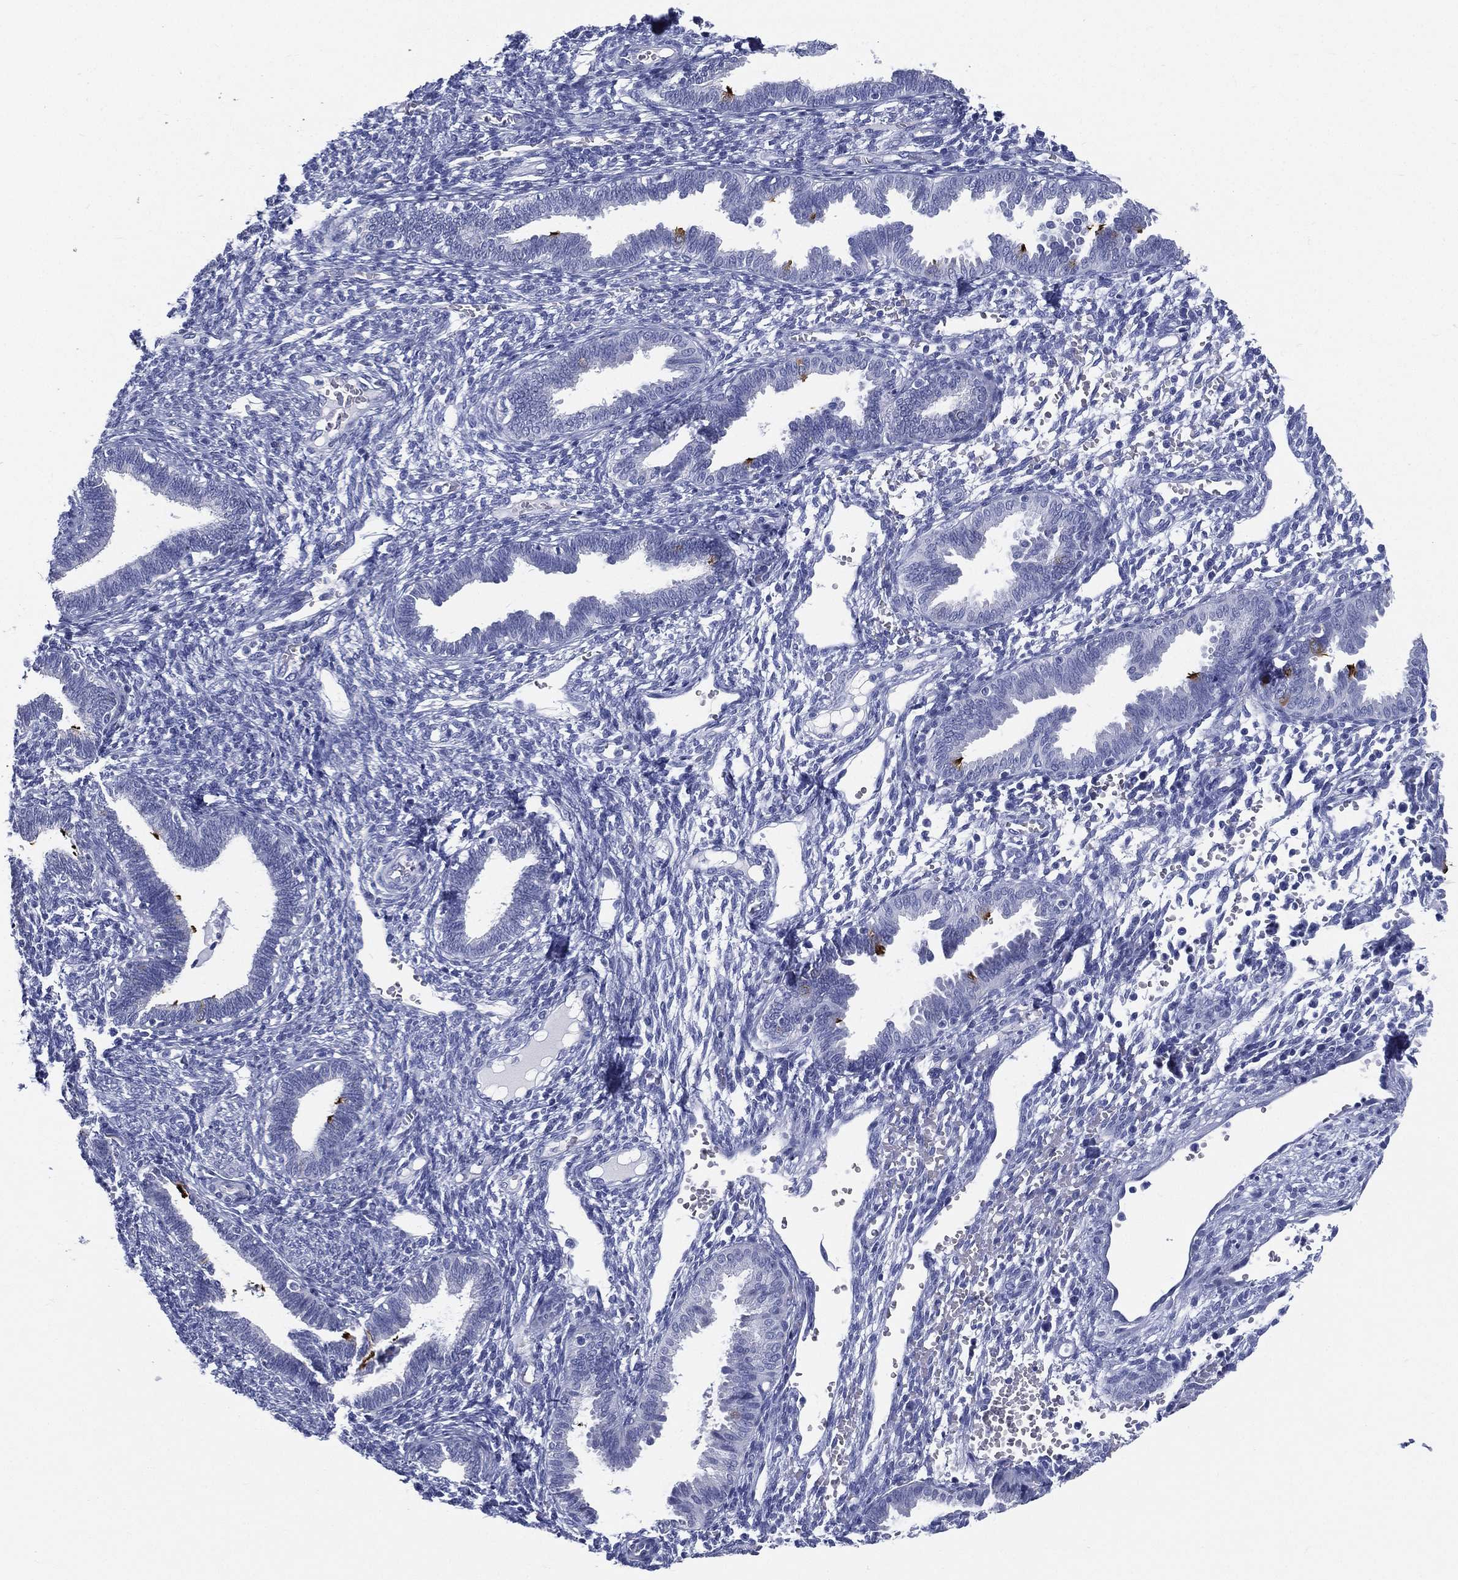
{"staining": {"intensity": "negative", "quantity": "none", "location": "none"}, "tissue": "endometrium", "cell_type": "Cells in endometrial stroma", "image_type": "normal", "snomed": [{"axis": "morphology", "description": "Normal tissue, NOS"}, {"axis": "topography", "description": "Endometrium"}], "caption": "This image is of normal endometrium stained with immunohistochemistry (IHC) to label a protein in brown with the nuclei are counter-stained blue. There is no staining in cells in endometrial stroma. (DAB immunohistochemistry, high magnification).", "gene": "RSPH4A", "patient": {"sex": "female", "age": 42}}